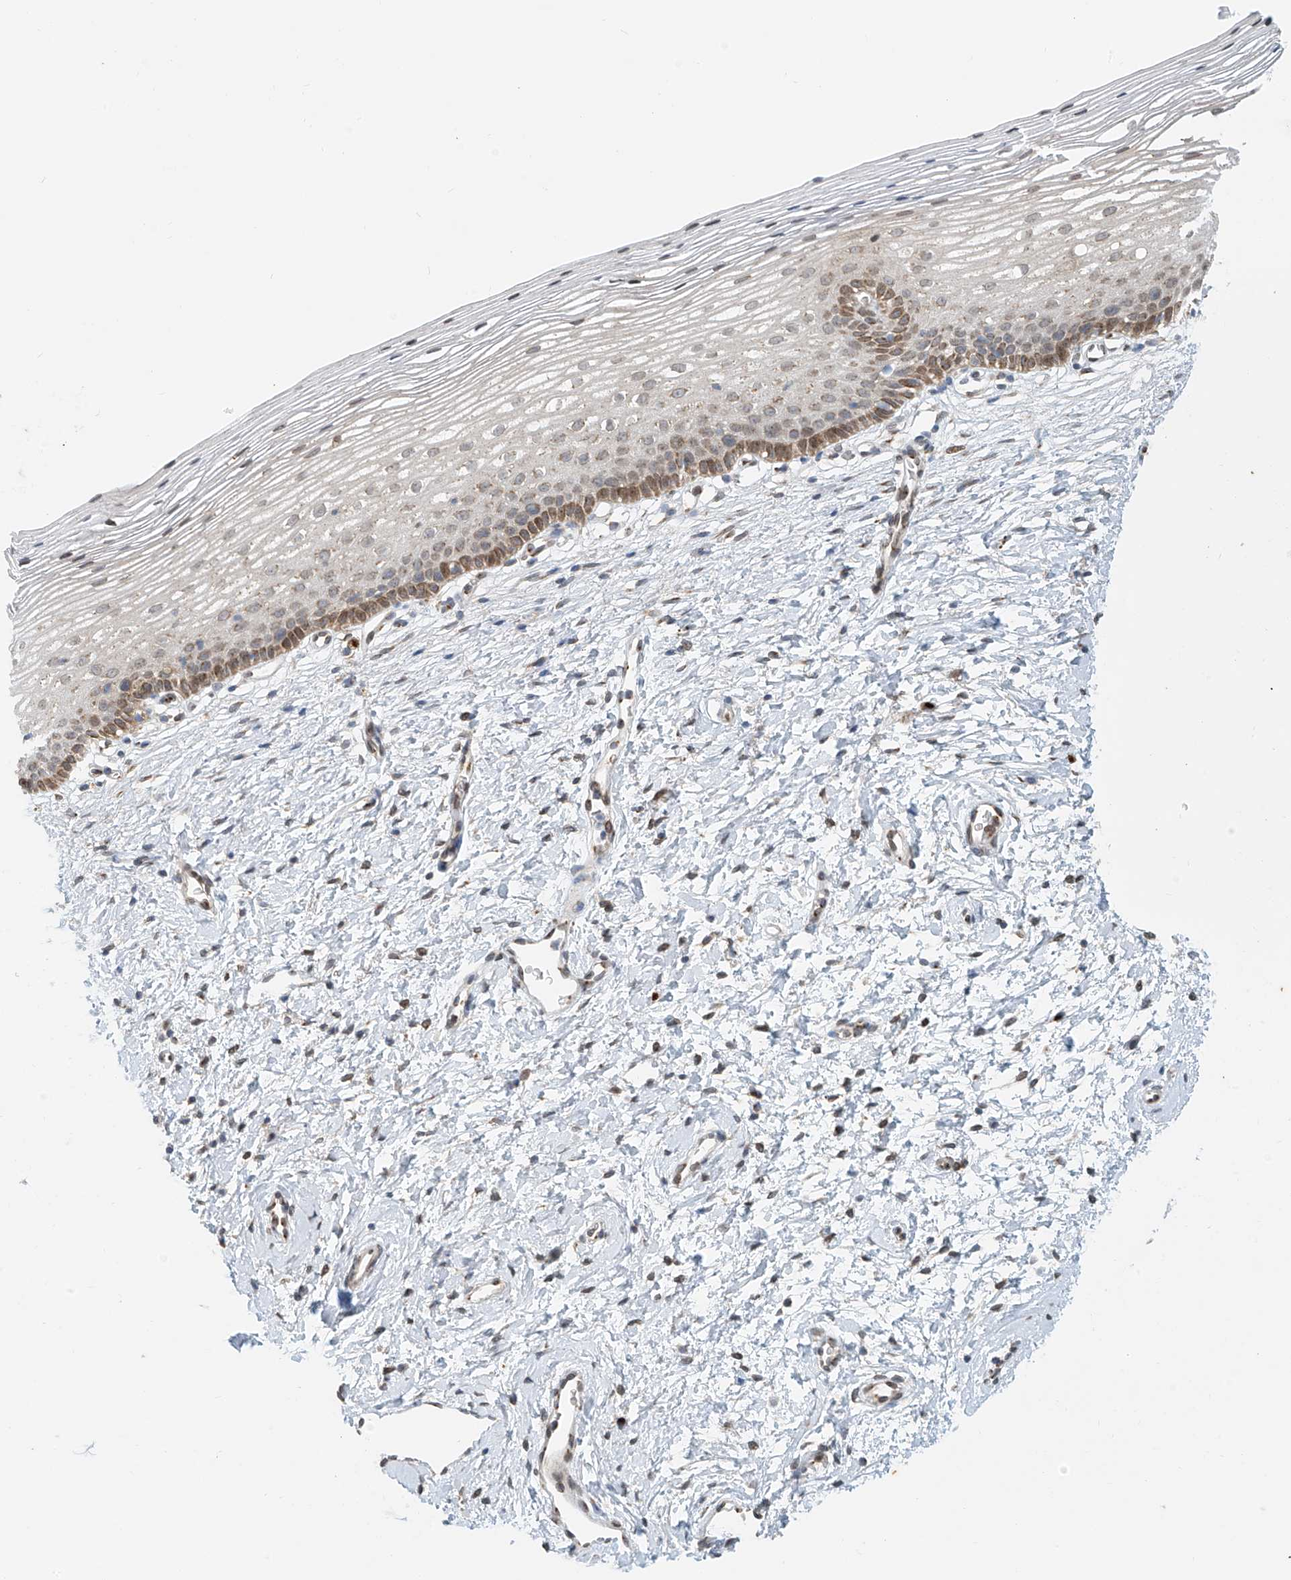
{"staining": {"intensity": "weak", "quantity": "25%-75%", "location": "cytoplasmic/membranous"}, "tissue": "cervix", "cell_type": "Glandular cells", "image_type": "normal", "snomed": [{"axis": "morphology", "description": "Normal tissue, NOS"}, {"axis": "topography", "description": "Cervix"}], "caption": "Immunohistochemical staining of benign human cervix shows weak cytoplasmic/membranous protein positivity in about 25%-75% of glandular cells. (DAB = brown stain, brightfield microscopy at high magnification).", "gene": "STARD9", "patient": {"sex": "female", "age": 72}}